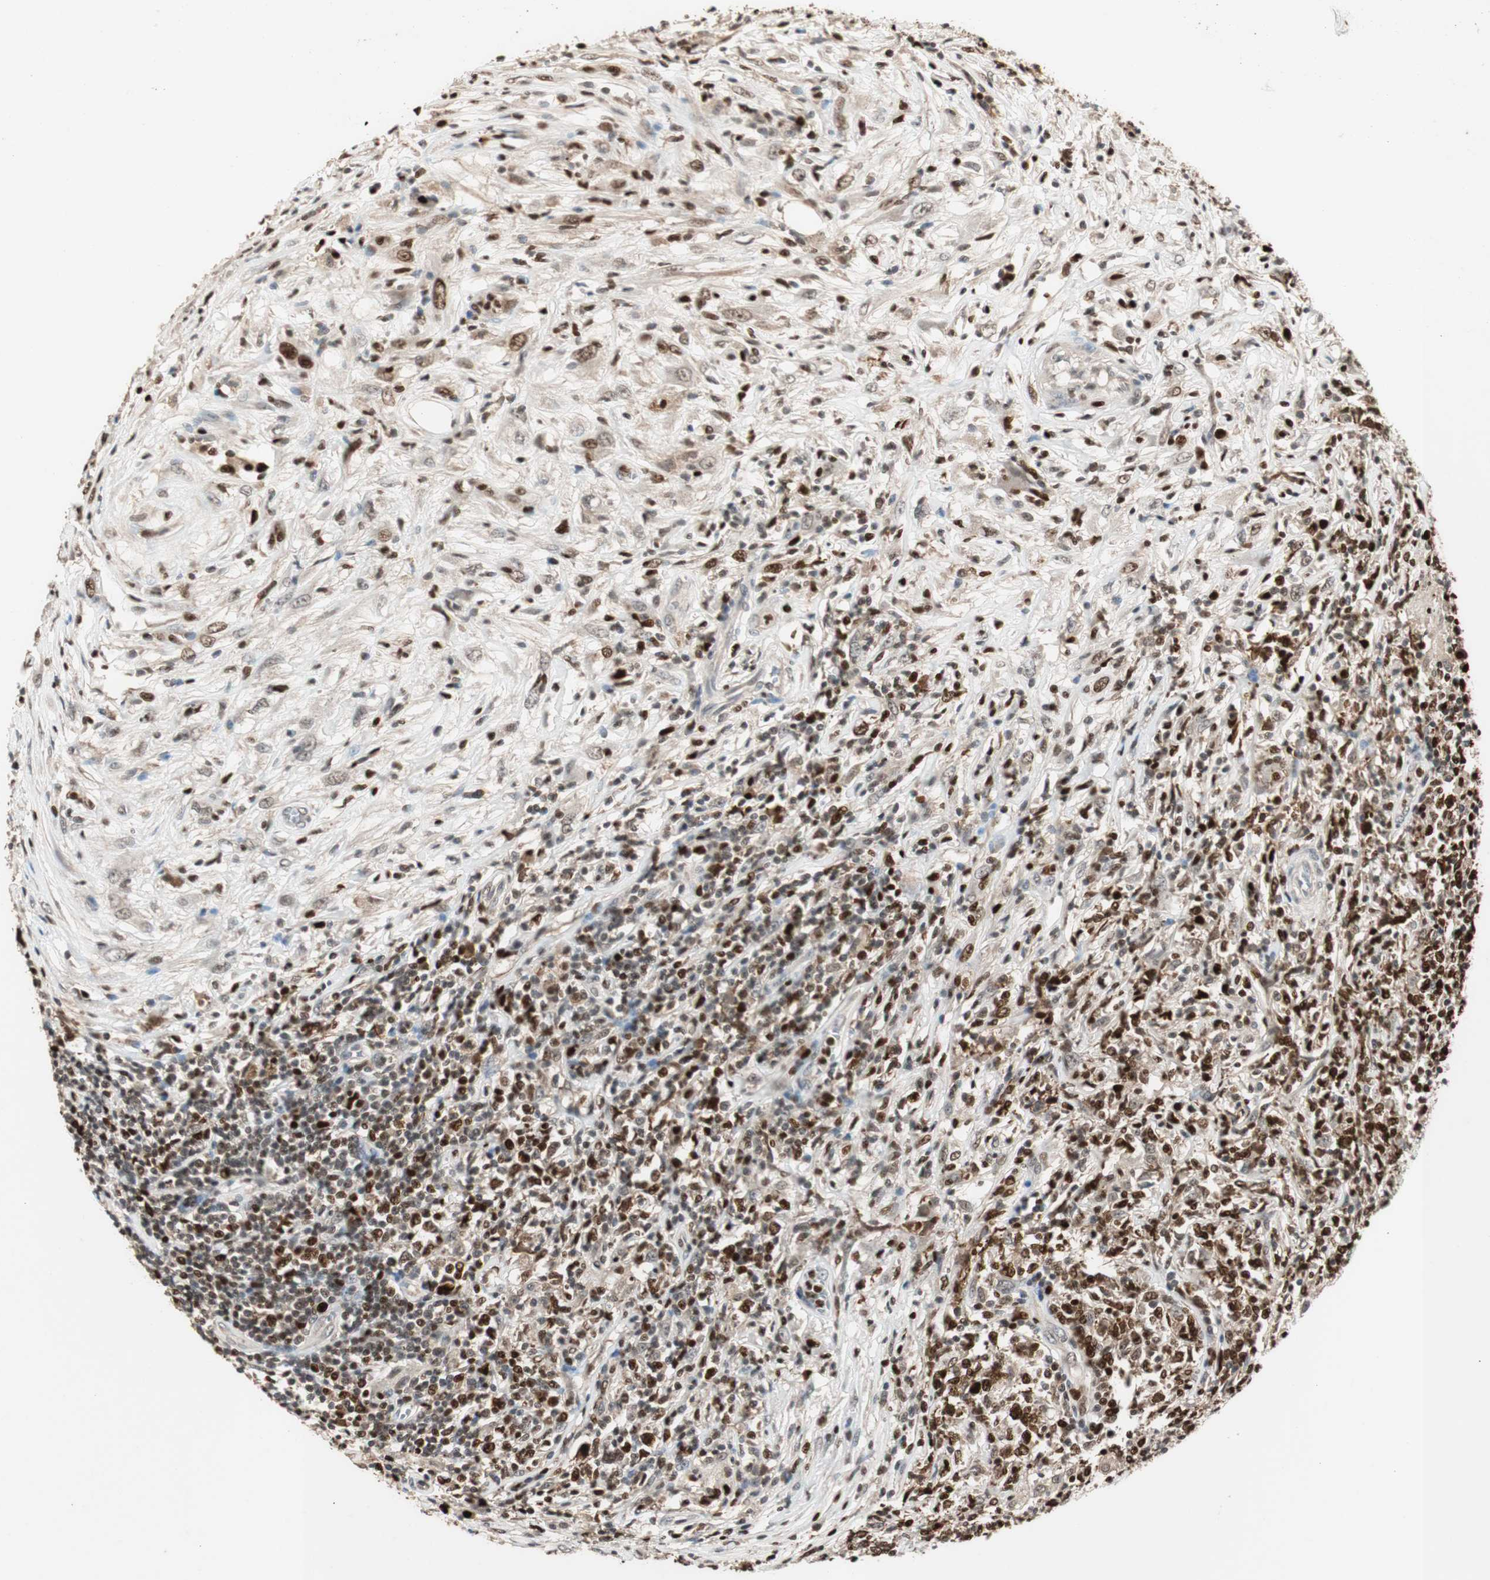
{"staining": {"intensity": "strong", "quantity": ">75%", "location": "nuclear"}, "tissue": "lymphoma", "cell_type": "Tumor cells", "image_type": "cancer", "snomed": [{"axis": "morphology", "description": "Malignant lymphoma, non-Hodgkin's type, High grade"}, {"axis": "topography", "description": "Lymph node"}], "caption": "This is an image of IHC staining of lymphoma, which shows strong positivity in the nuclear of tumor cells.", "gene": "FEN1", "patient": {"sex": "female", "age": 84}}